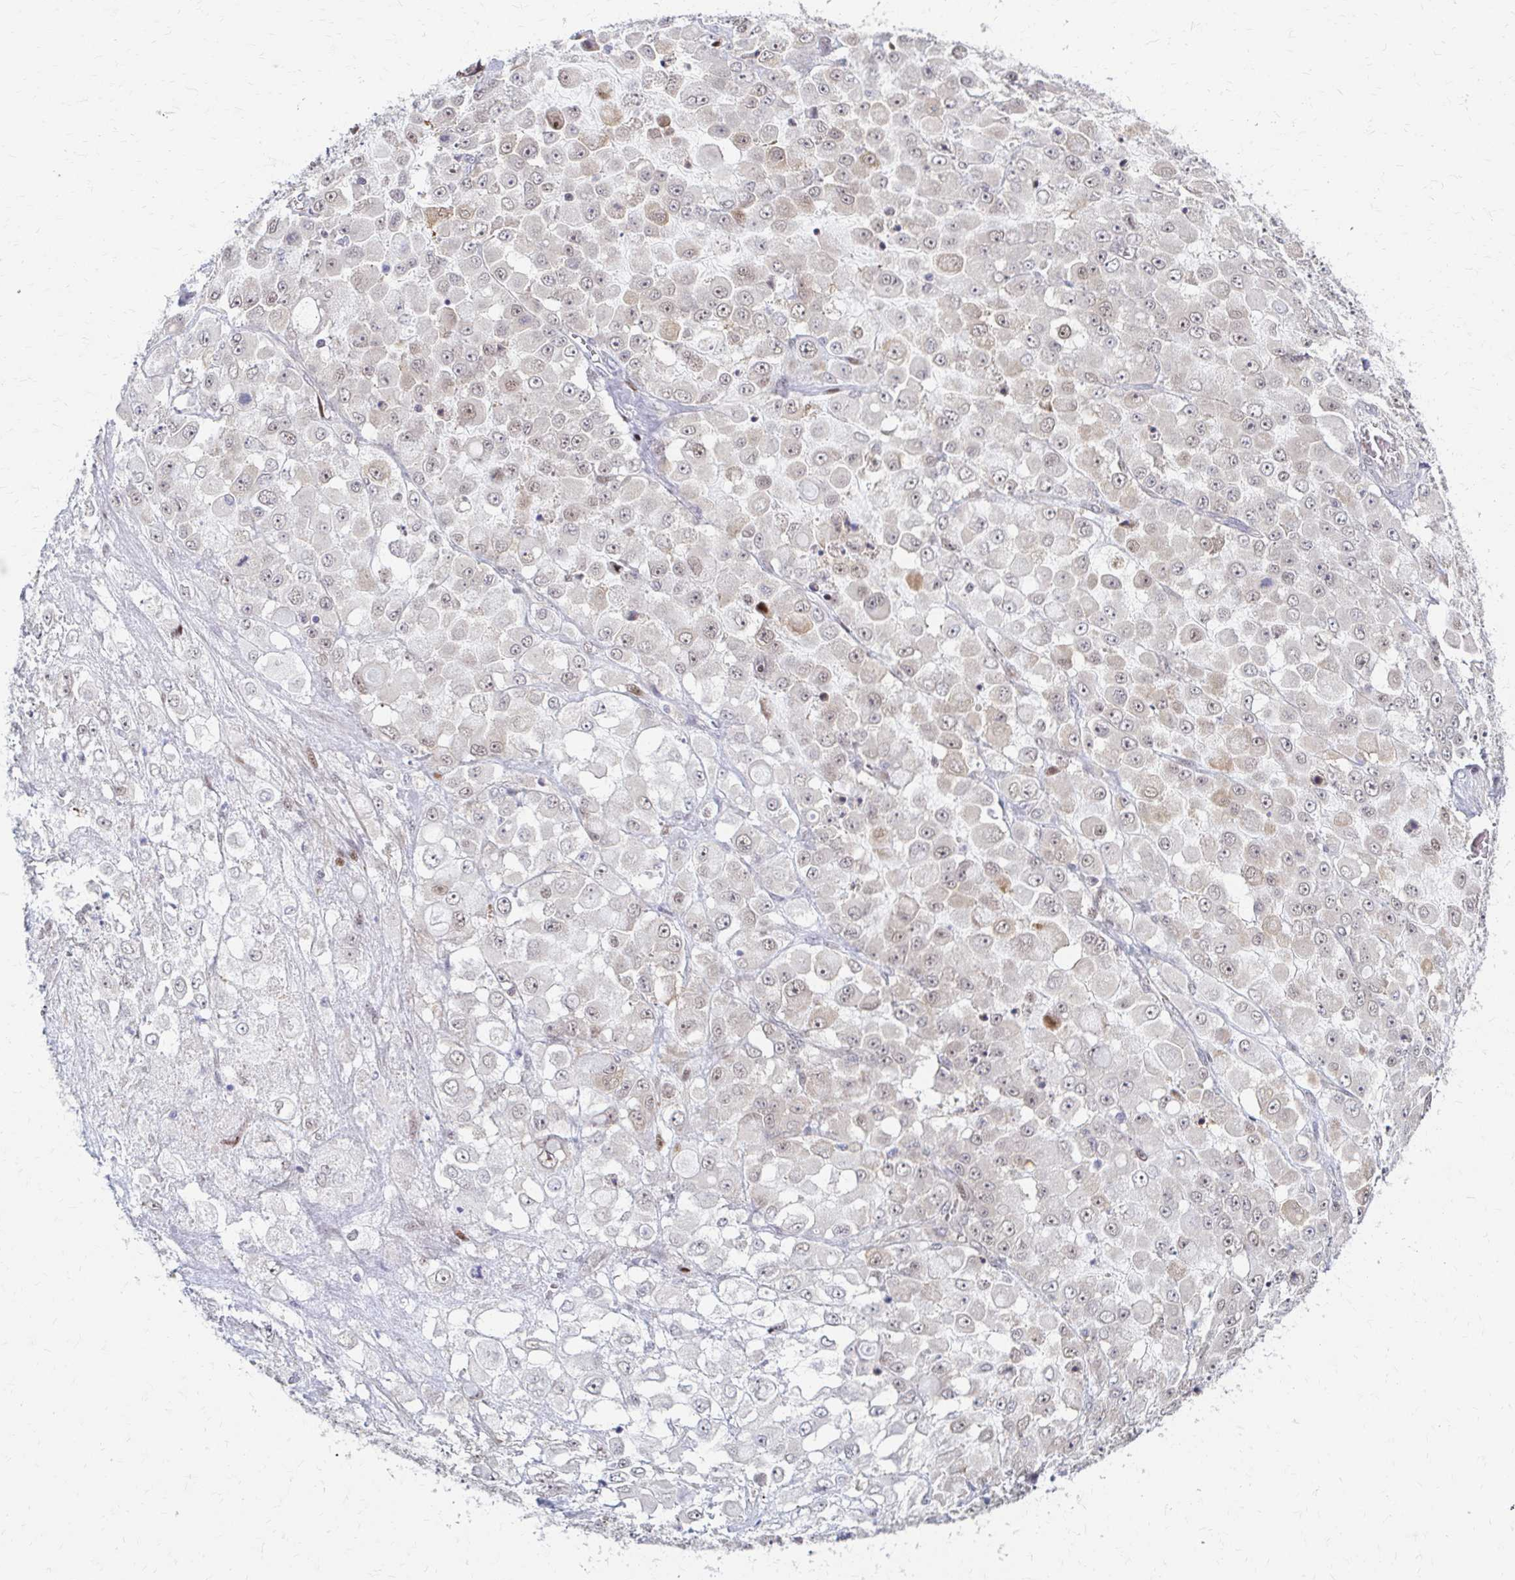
{"staining": {"intensity": "weak", "quantity": "25%-75%", "location": "nuclear"}, "tissue": "stomach cancer", "cell_type": "Tumor cells", "image_type": "cancer", "snomed": [{"axis": "morphology", "description": "Adenocarcinoma, NOS"}, {"axis": "topography", "description": "Stomach"}], "caption": "Immunohistochemistry image of stomach adenocarcinoma stained for a protein (brown), which demonstrates low levels of weak nuclear staining in about 25%-75% of tumor cells.", "gene": "PSMD7", "patient": {"sex": "female", "age": 76}}